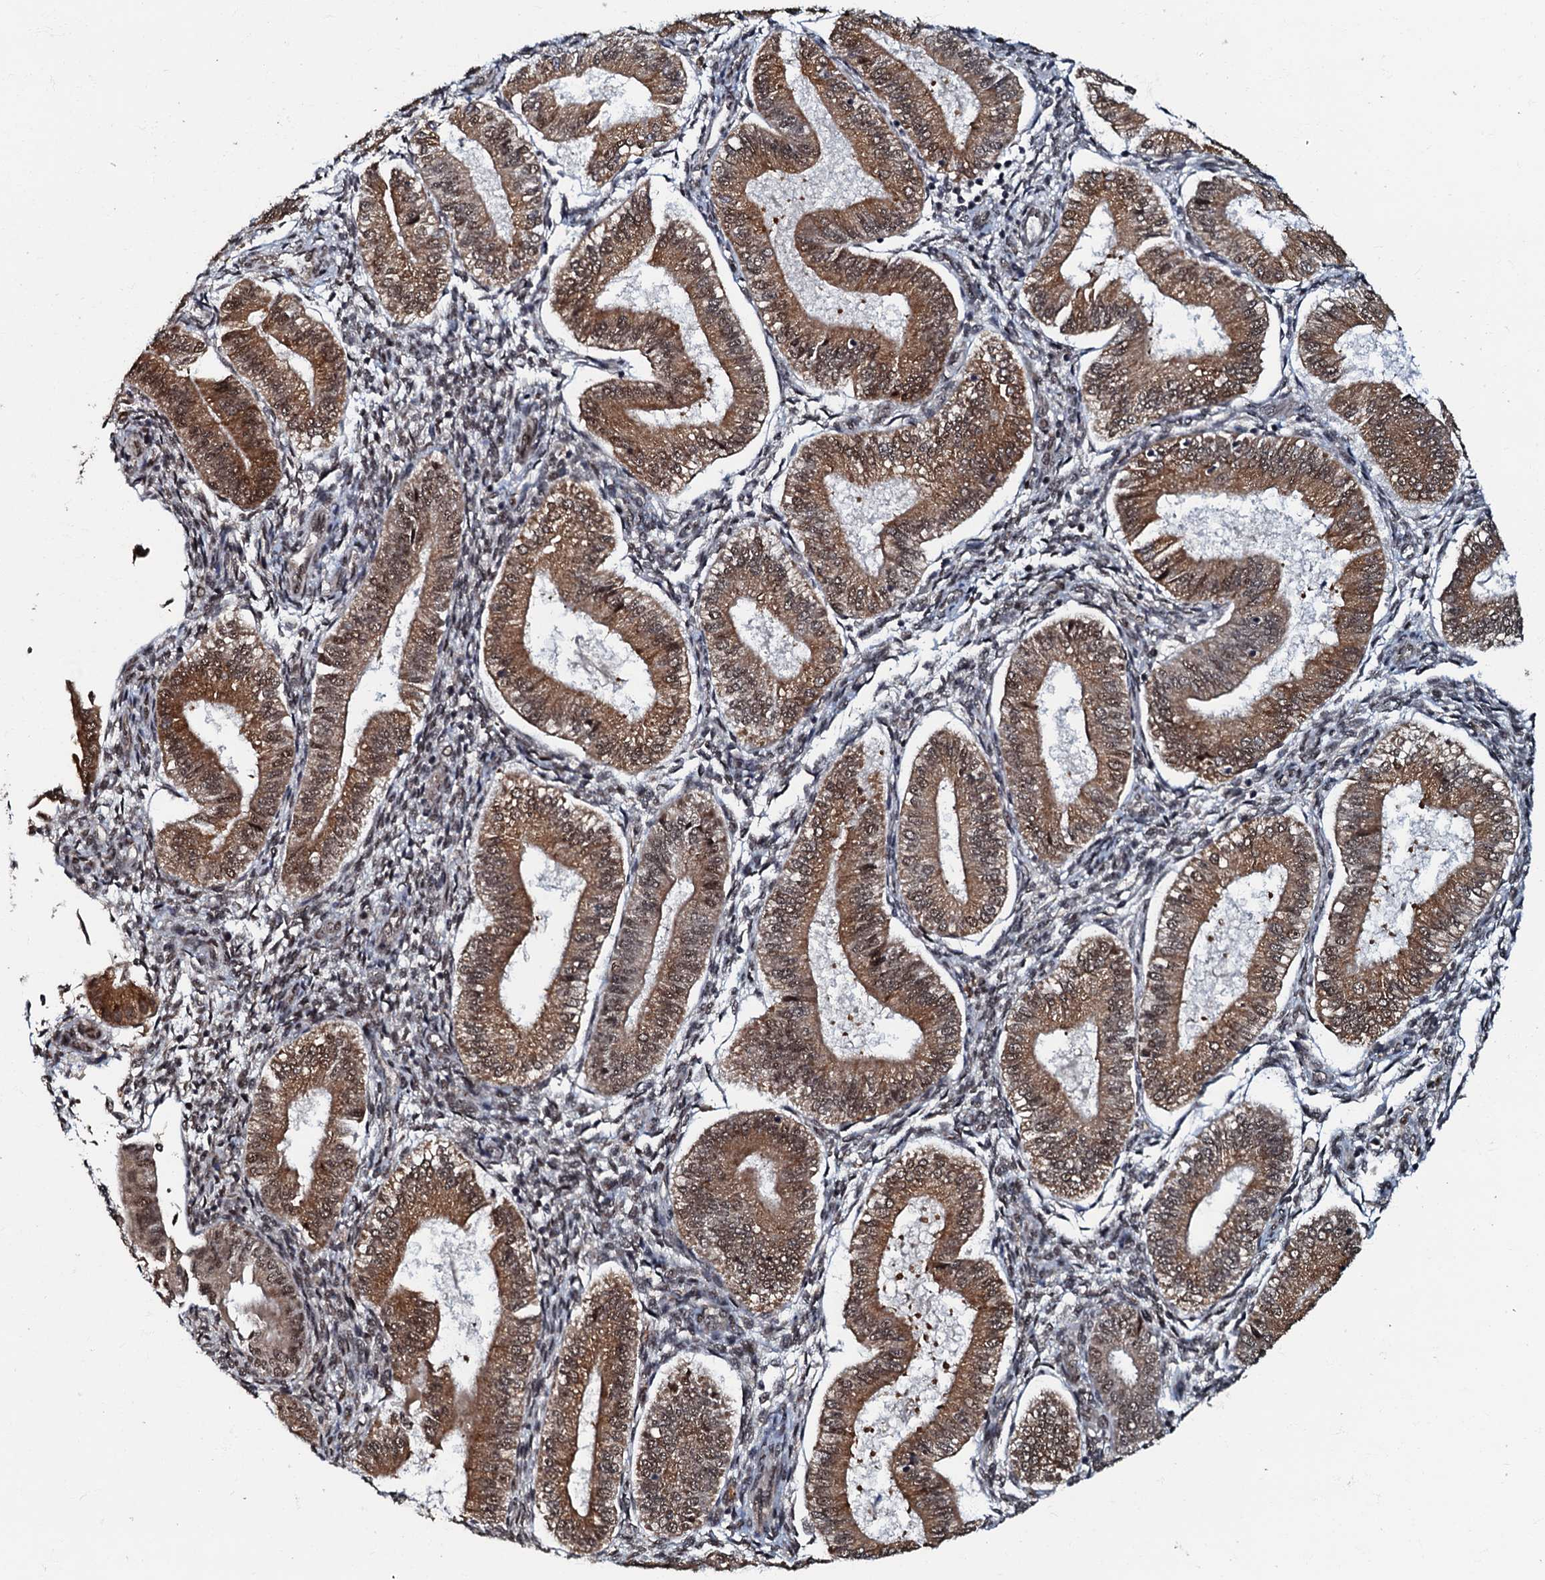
{"staining": {"intensity": "moderate", "quantity": ">75%", "location": "nuclear"}, "tissue": "endometrium", "cell_type": "Cells in endometrial stroma", "image_type": "normal", "snomed": [{"axis": "morphology", "description": "Normal tissue, NOS"}, {"axis": "topography", "description": "Endometrium"}], "caption": "Protein staining of normal endometrium demonstrates moderate nuclear positivity in about >75% of cells in endometrial stroma. The protein of interest is stained brown, and the nuclei are stained in blue (DAB IHC with brightfield microscopy, high magnification).", "gene": "C18orf32", "patient": {"sex": "female", "age": 39}}